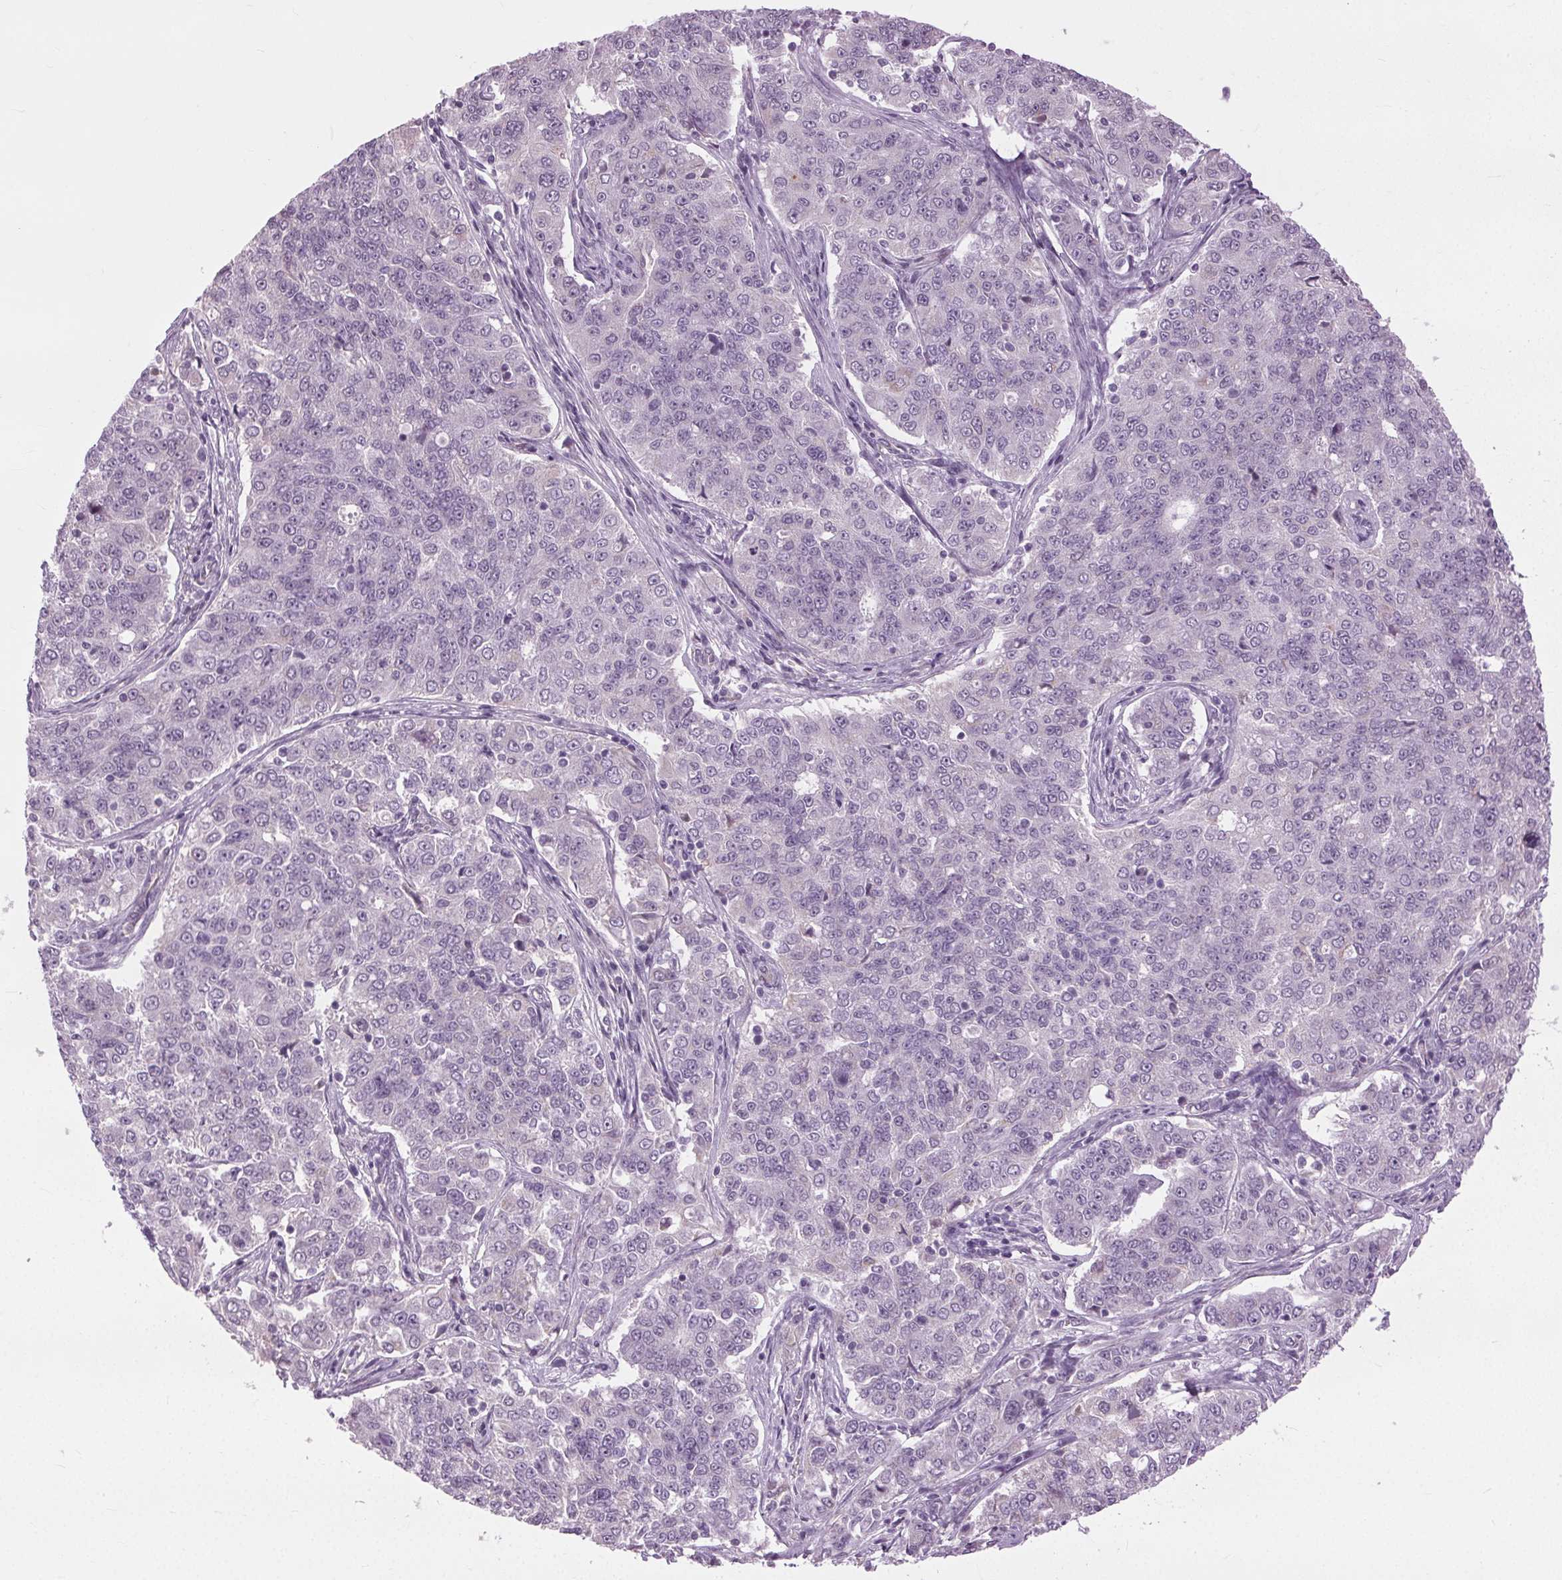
{"staining": {"intensity": "negative", "quantity": "none", "location": "none"}, "tissue": "endometrial cancer", "cell_type": "Tumor cells", "image_type": "cancer", "snomed": [{"axis": "morphology", "description": "Adenocarcinoma, NOS"}, {"axis": "topography", "description": "Endometrium"}], "caption": "High magnification brightfield microscopy of adenocarcinoma (endometrial) stained with DAB (3,3'-diaminobenzidine) (brown) and counterstained with hematoxylin (blue): tumor cells show no significant positivity.", "gene": "BSDC1", "patient": {"sex": "female", "age": 43}}